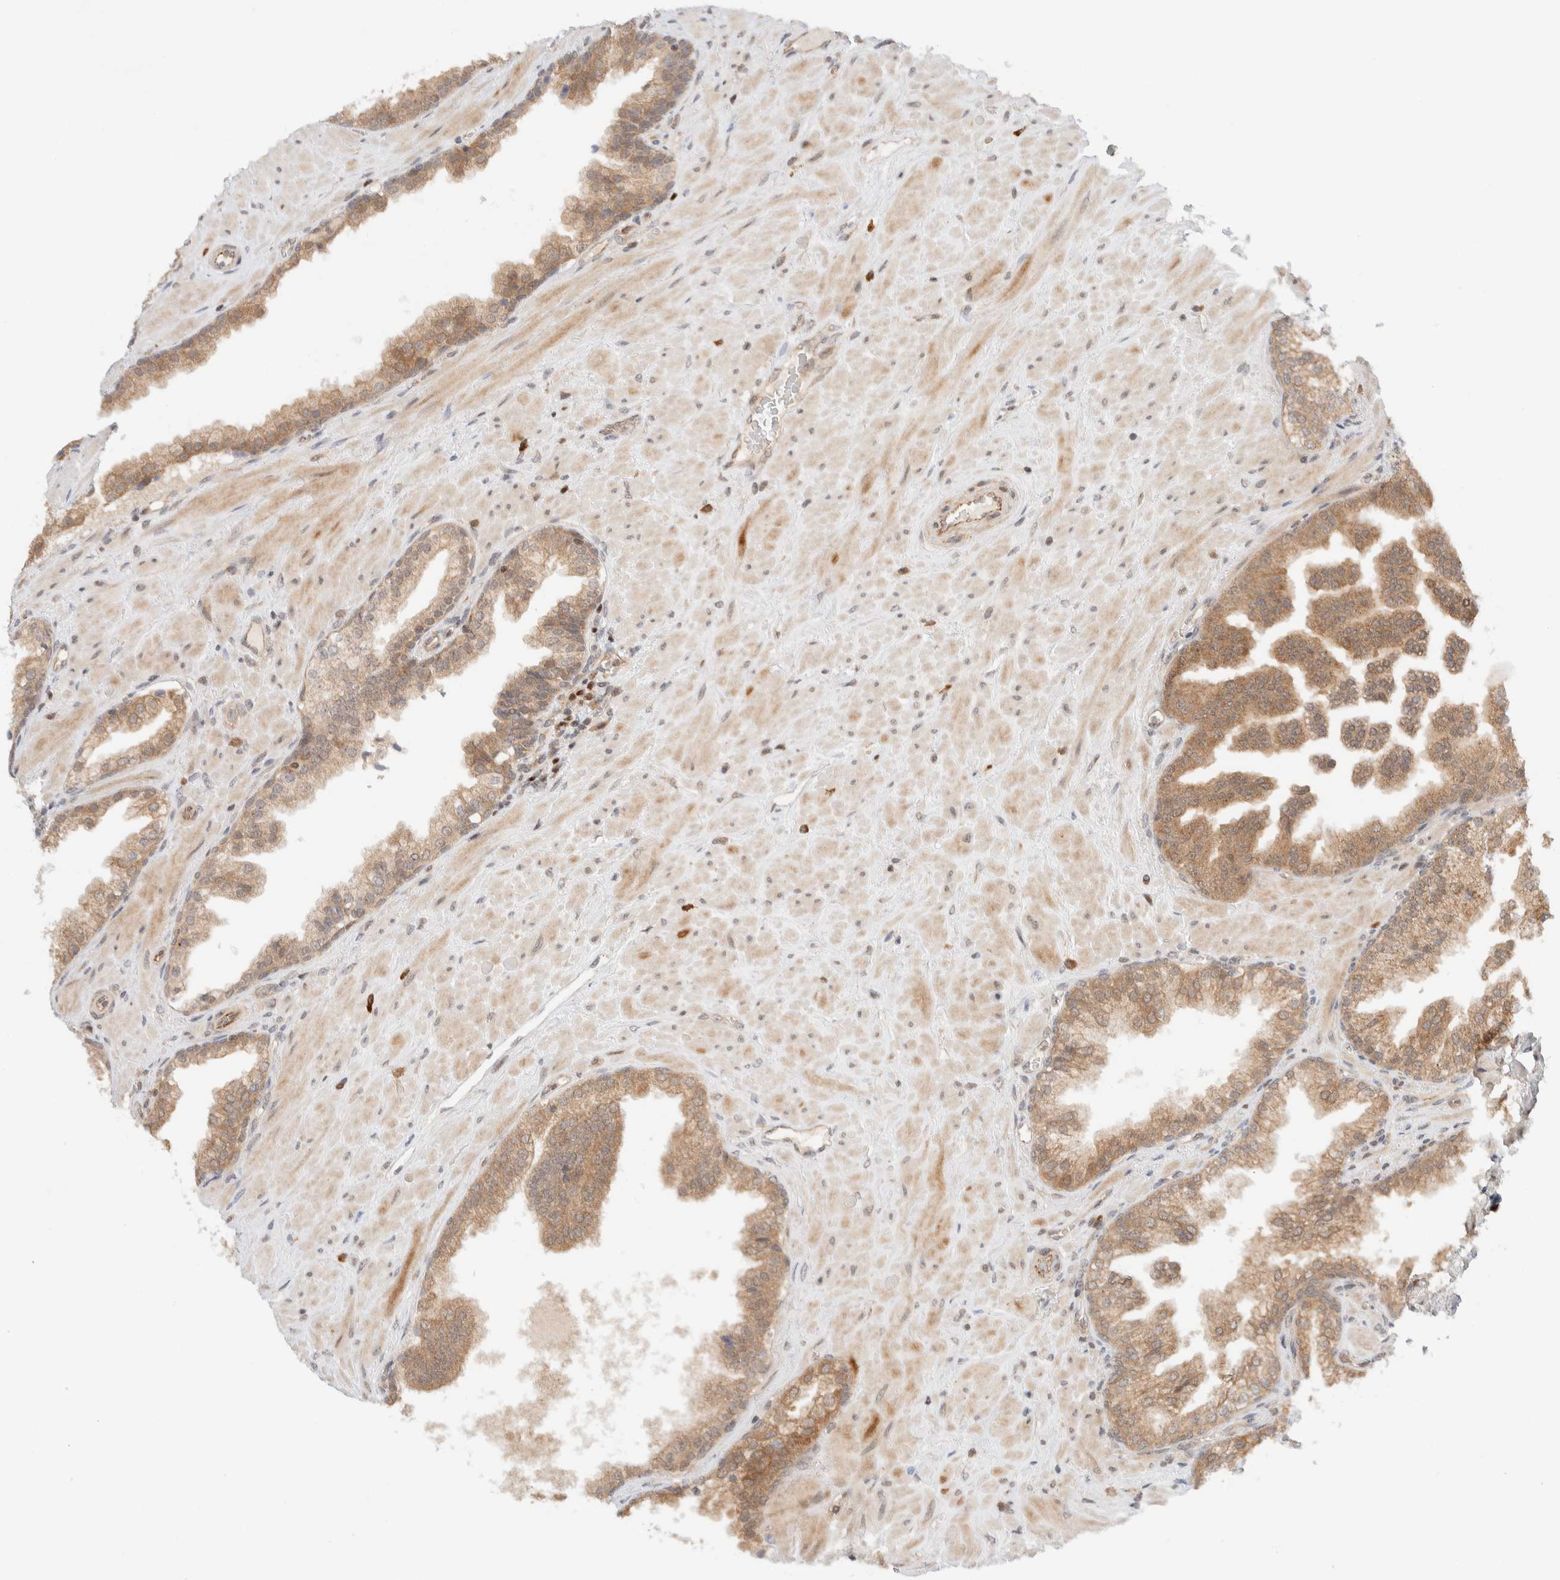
{"staining": {"intensity": "moderate", "quantity": ">75%", "location": "cytoplasmic/membranous"}, "tissue": "prostate cancer", "cell_type": "Tumor cells", "image_type": "cancer", "snomed": [{"axis": "morphology", "description": "Adenocarcinoma, Low grade"}, {"axis": "topography", "description": "Prostate"}], "caption": "Moderate cytoplasmic/membranous protein expression is identified in approximately >75% of tumor cells in adenocarcinoma (low-grade) (prostate).", "gene": "C8orf76", "patient": {"sex": "male", "age": 71}}